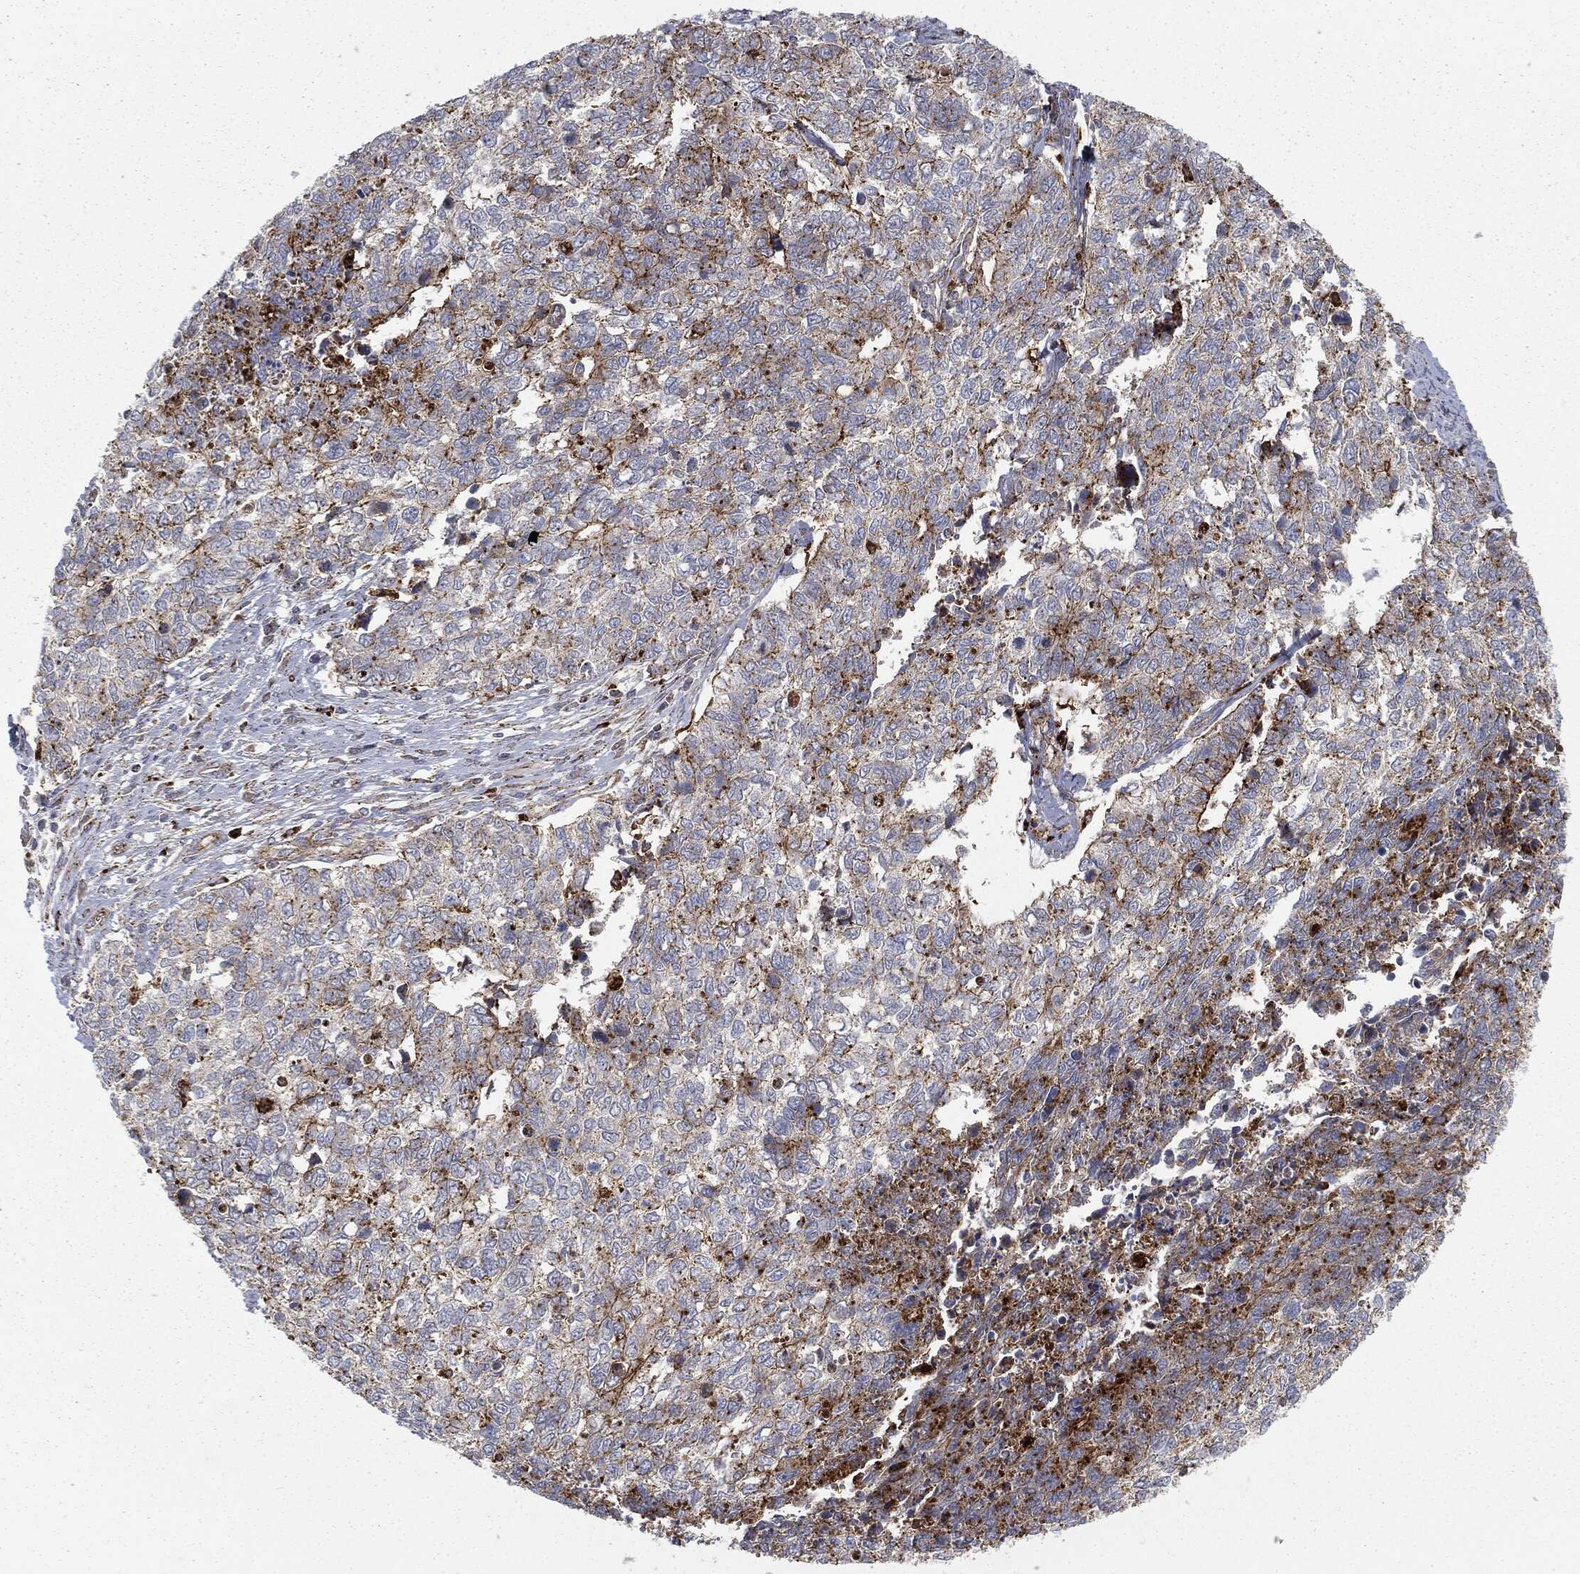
{"staining": {"intensity": "strong", "quantity": "<25%", "location": "cytoplasmic/membranous"}, "tissue": "cervical cancer", "cell_type": "Tumor cells", "image_type": "cancer", "snomed": [{"axis": "morphology", "description": "Adenocarcinoma, NOS"}, {"axis": "topography", "description": "Cervix"}], "caption": "About <25% of tumor cells in human adenocarcinoma (cervical) display strong cytoplasmic/membranous protein expression as visualized by brown immunohistochemical staining.", "gene": "CTSA", "patient": {"sex": "female", "age": 63}}